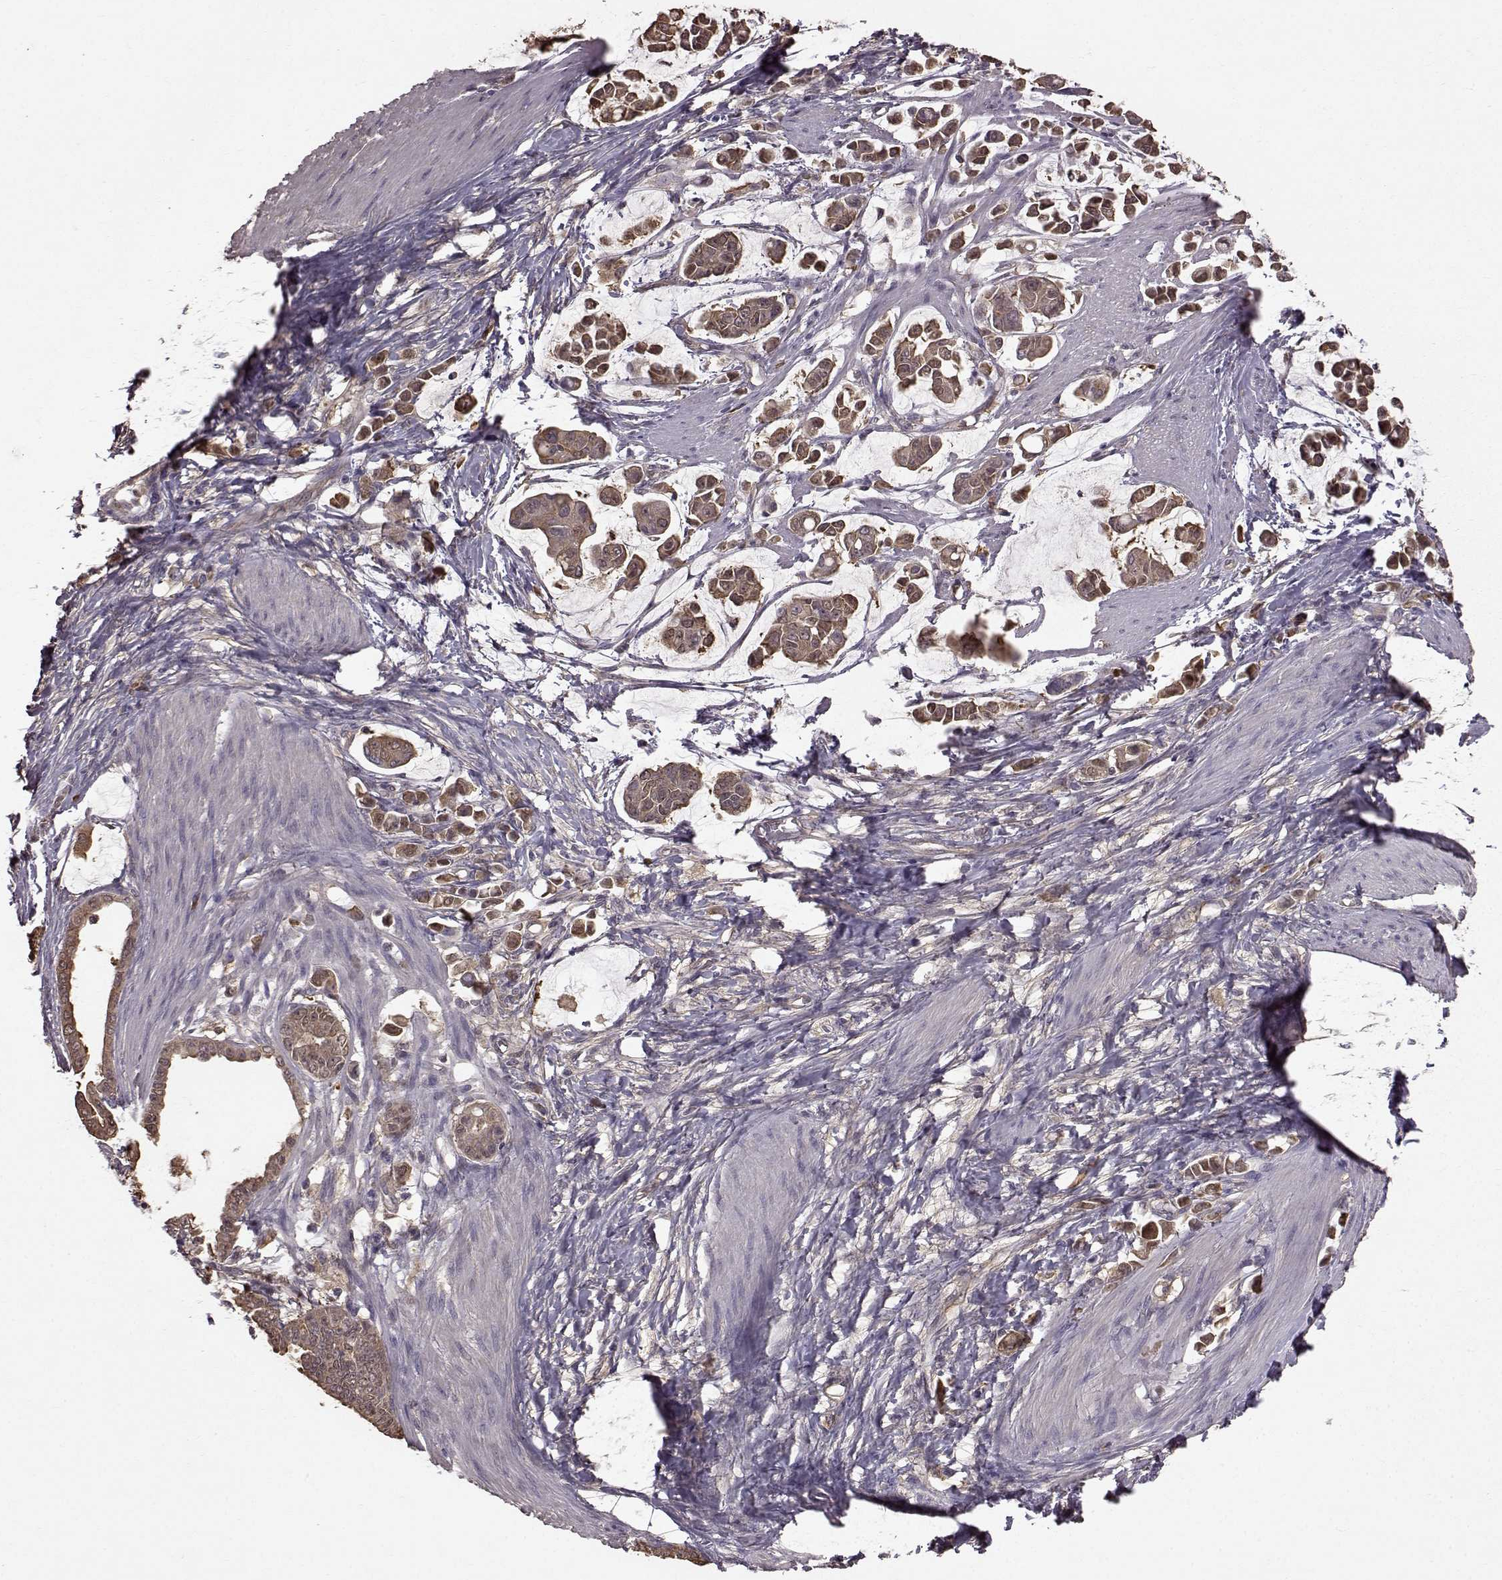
{"staining": {"intensity": "strong", "quantity": ">75%", "location": "cytoplasmic/membranous"}, "tissue": "stomach cancer", "cell_type": "Tumor cells", "image_type": "cancer", "snomed": [{"axis": "morphology", "description": "Adenocarcinoma, NOS"}, {"axis": "topography", "description": "Stomach"}], "caption": "Stomach adenocarcinoma was stained to show a protein in brown. There is high levels of strong cytoplasmic/membranous expression in about >75% of tumor cells.", "gene": "NME1-NME2", "patient": {"sex": "male", "age": 82}}